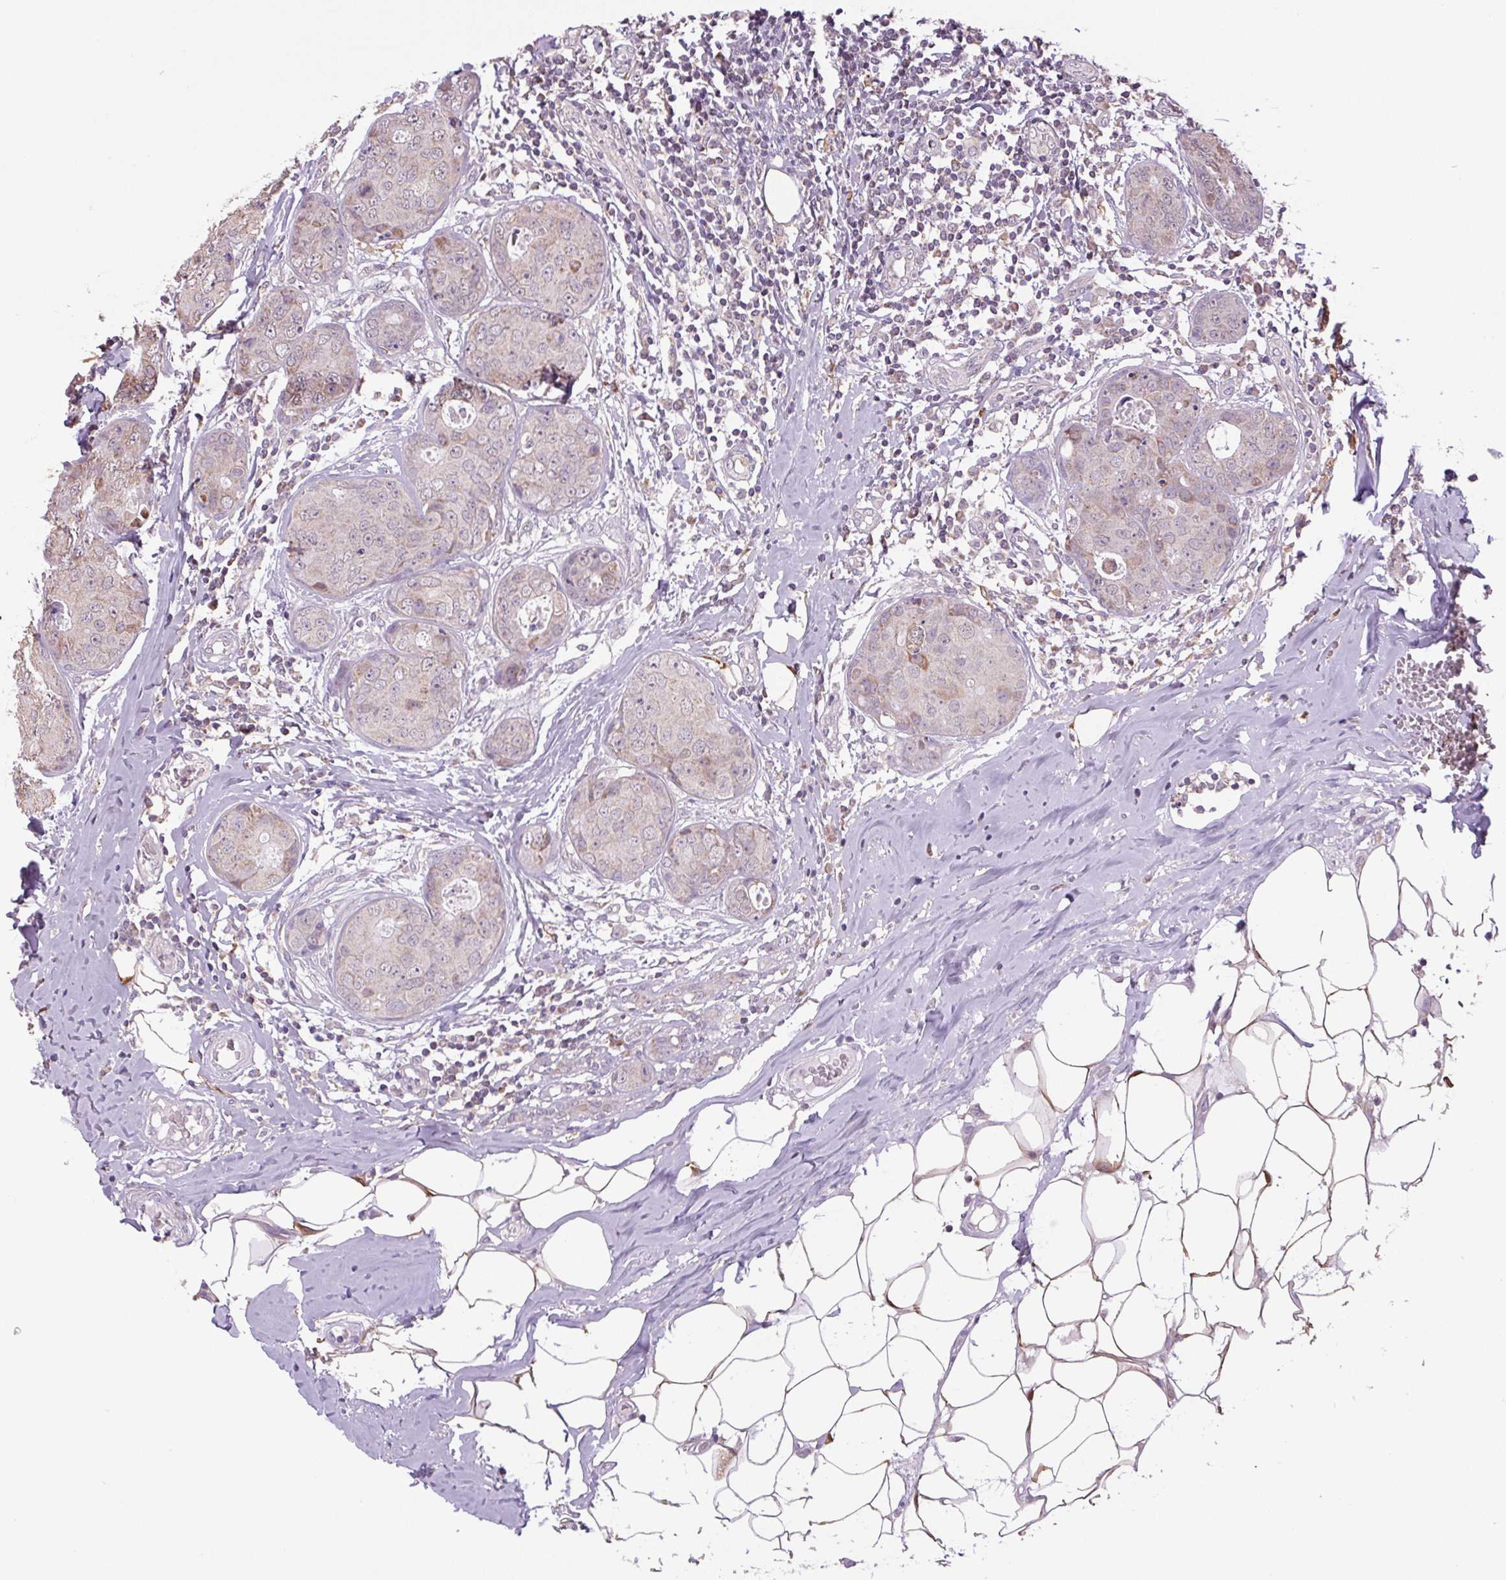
{"staining": {"intensity": "weak", "quantity": "<25%", "location": "cytoplasmic/membranous"}, "tissue": "breast cancer", "cell_type": "Tumor cells", "image_type": "cancer", "snomed": [{"axis": "morphology", "description": "Duct carcinoma"}, {"axis": "topography", "description": "Breast"}], "caption": "Immunohistochemistry micrograph of human breast cancer stained for a protein (brown), which shows no expression in tumor cells.", "gene": "SGF29", "patient": {"sex": "female", "age": 43}}